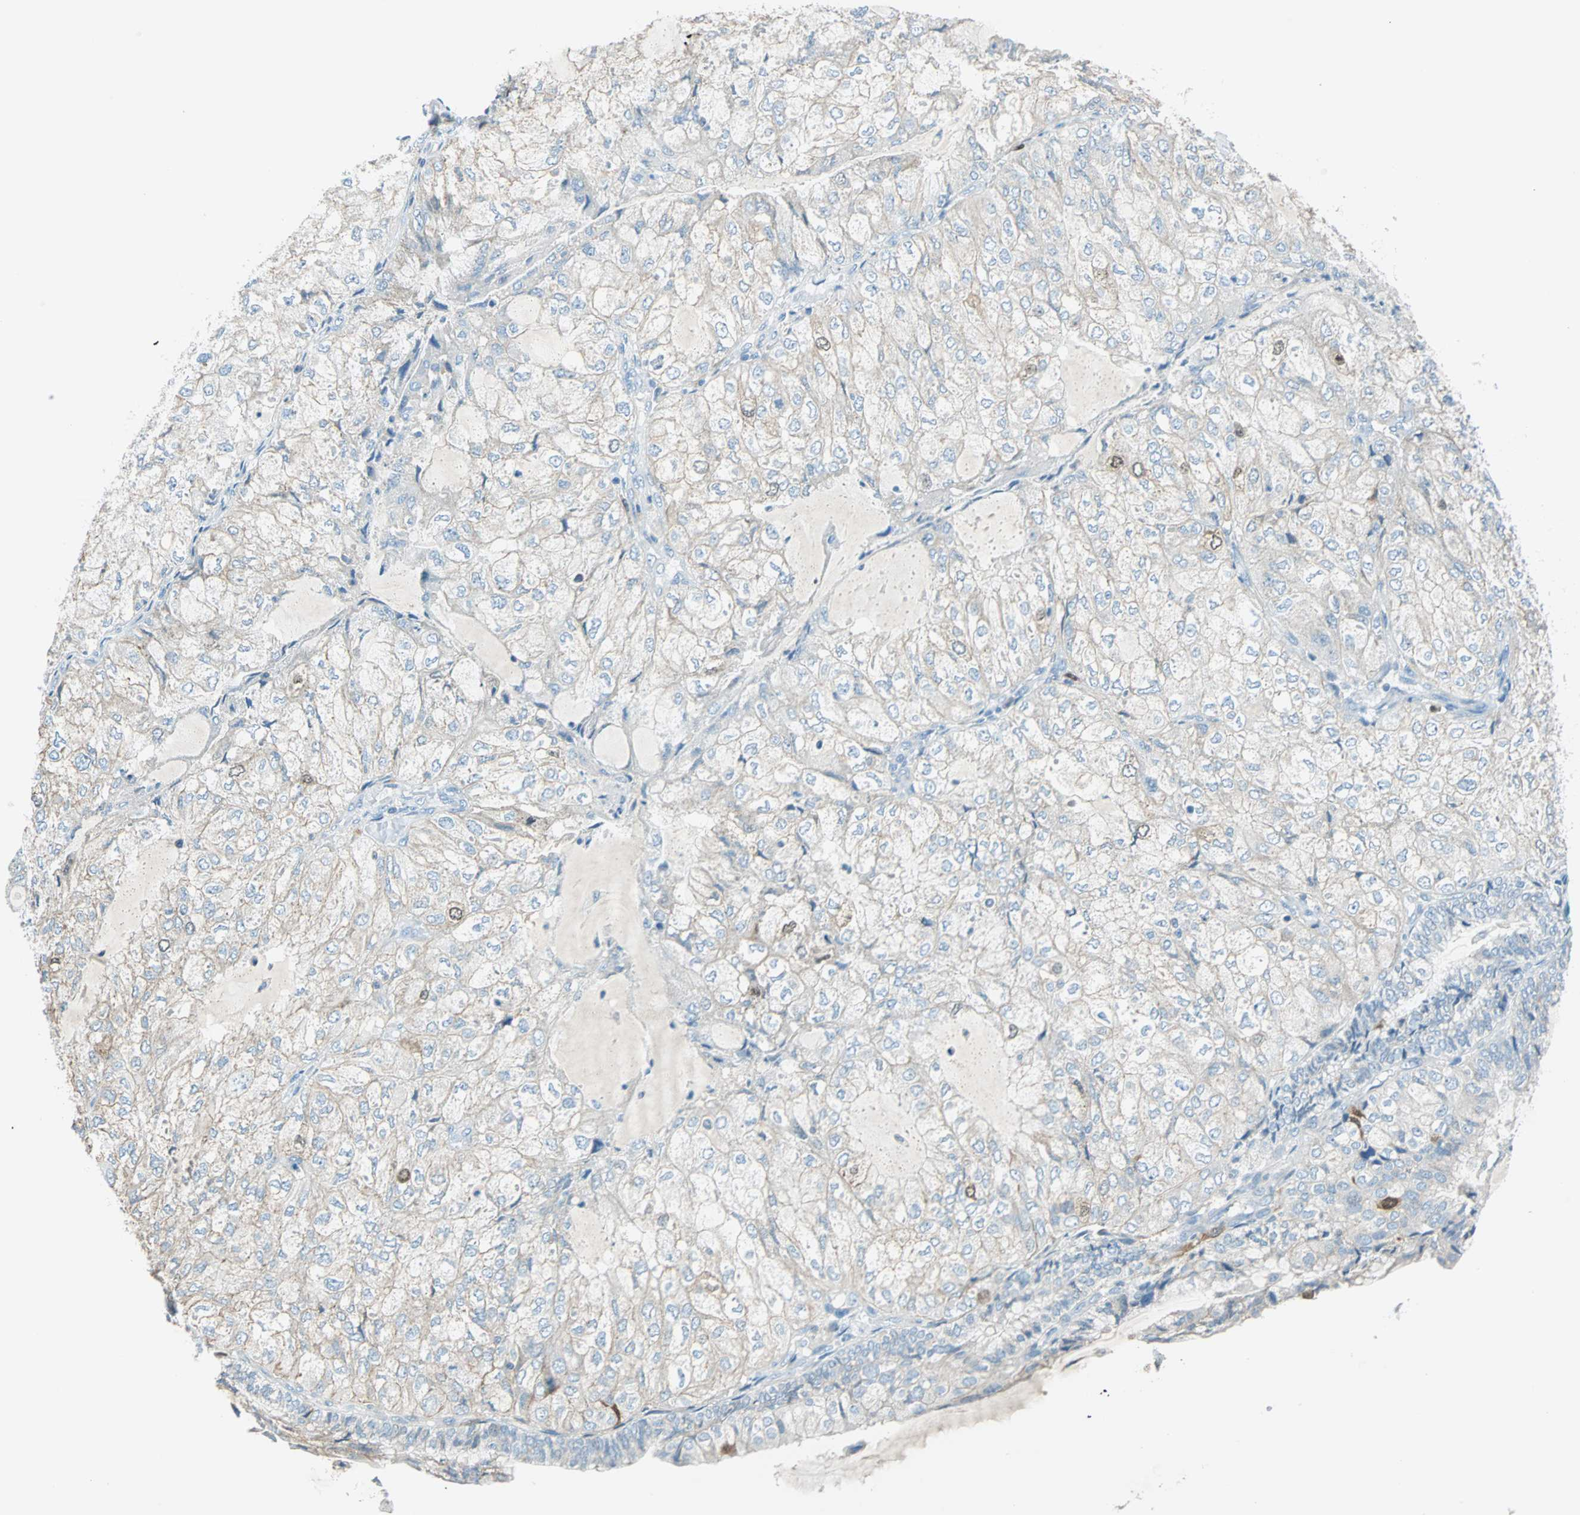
{"staining": {"intensity": "weak", "quantity": "<25%", "location": "cytoplasmic/membranous"}, "tissue": "endometrial cancer", "cell_type": "Tumor cells", "image_type": "cancer", "snomed": [{"axis": "morphology", "description": "Adenocarcinoma, NOS"}, {"axis": "topography", "description": "Endometrium"}], "caption": "Immunohistochemistry (IHC) of adenocarcinoma (endometrial) shows no positivity in tumor cells.", "gene": "PTTG1", "patient": {"sex": "female", "age": 81}}